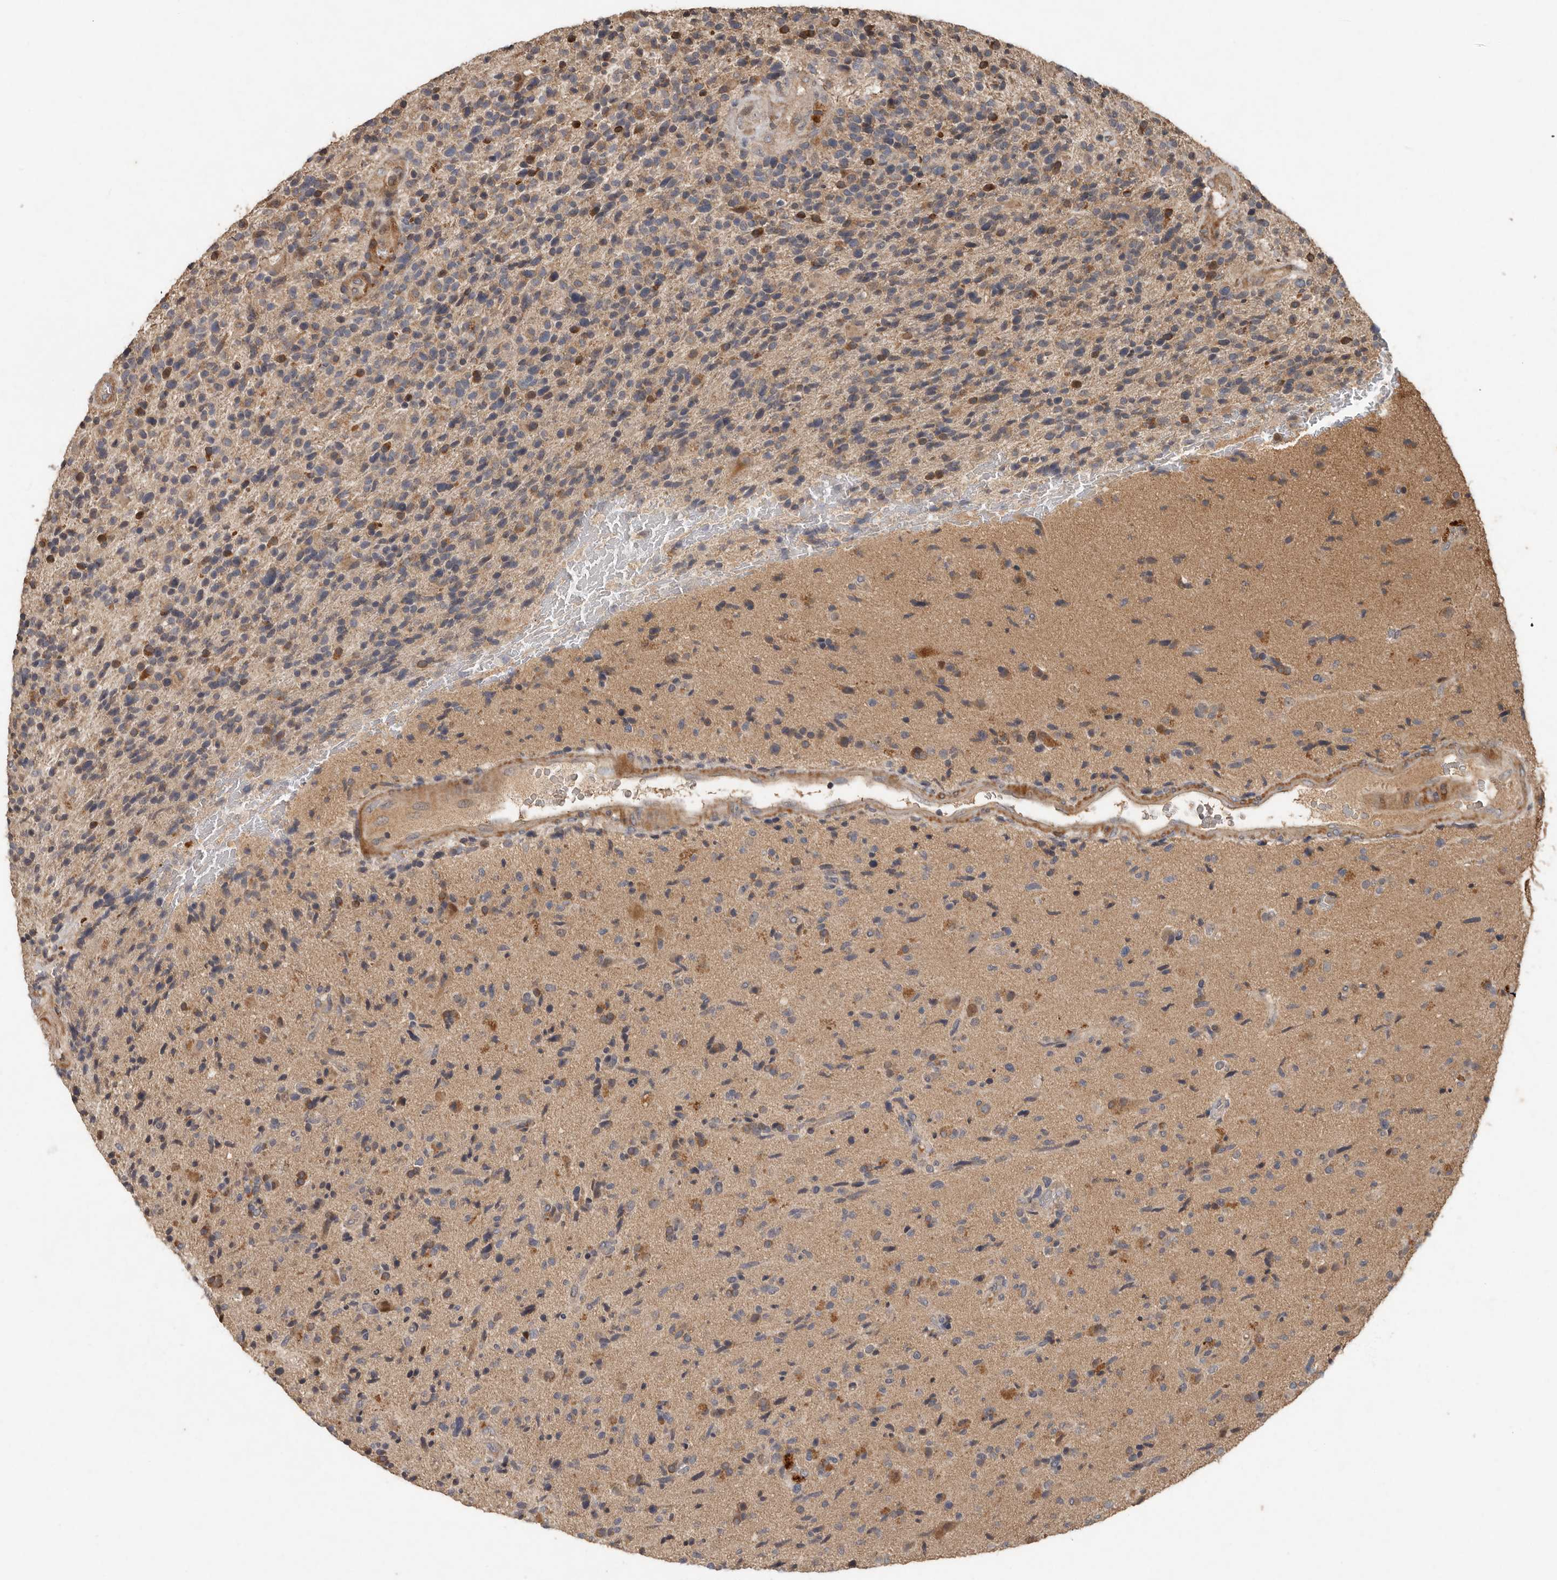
{"staining": {"intensity": "weak", "quantity": ">75%", "location": "cytoplasmic/membranous"}, "tissue": "glioma", "cell_type": "Tumor cells", "image_type": "cancer", "snomed": [{"axis": "morphology", "description": "Glioma, malignant, High grade"}, {"axis": "topography", "description": "Brain"}], "caption": "Brown immunohistochemical staining in human malignant glioma (high-grade) shows weak cytoplasmic/membranous positivity in about >75% of tumor cells. (DAB IHC, brown staining for protein, blue staining for nuclei).", "gene": "KIF26B", "patient": {"sex": "male", "age": 72}}